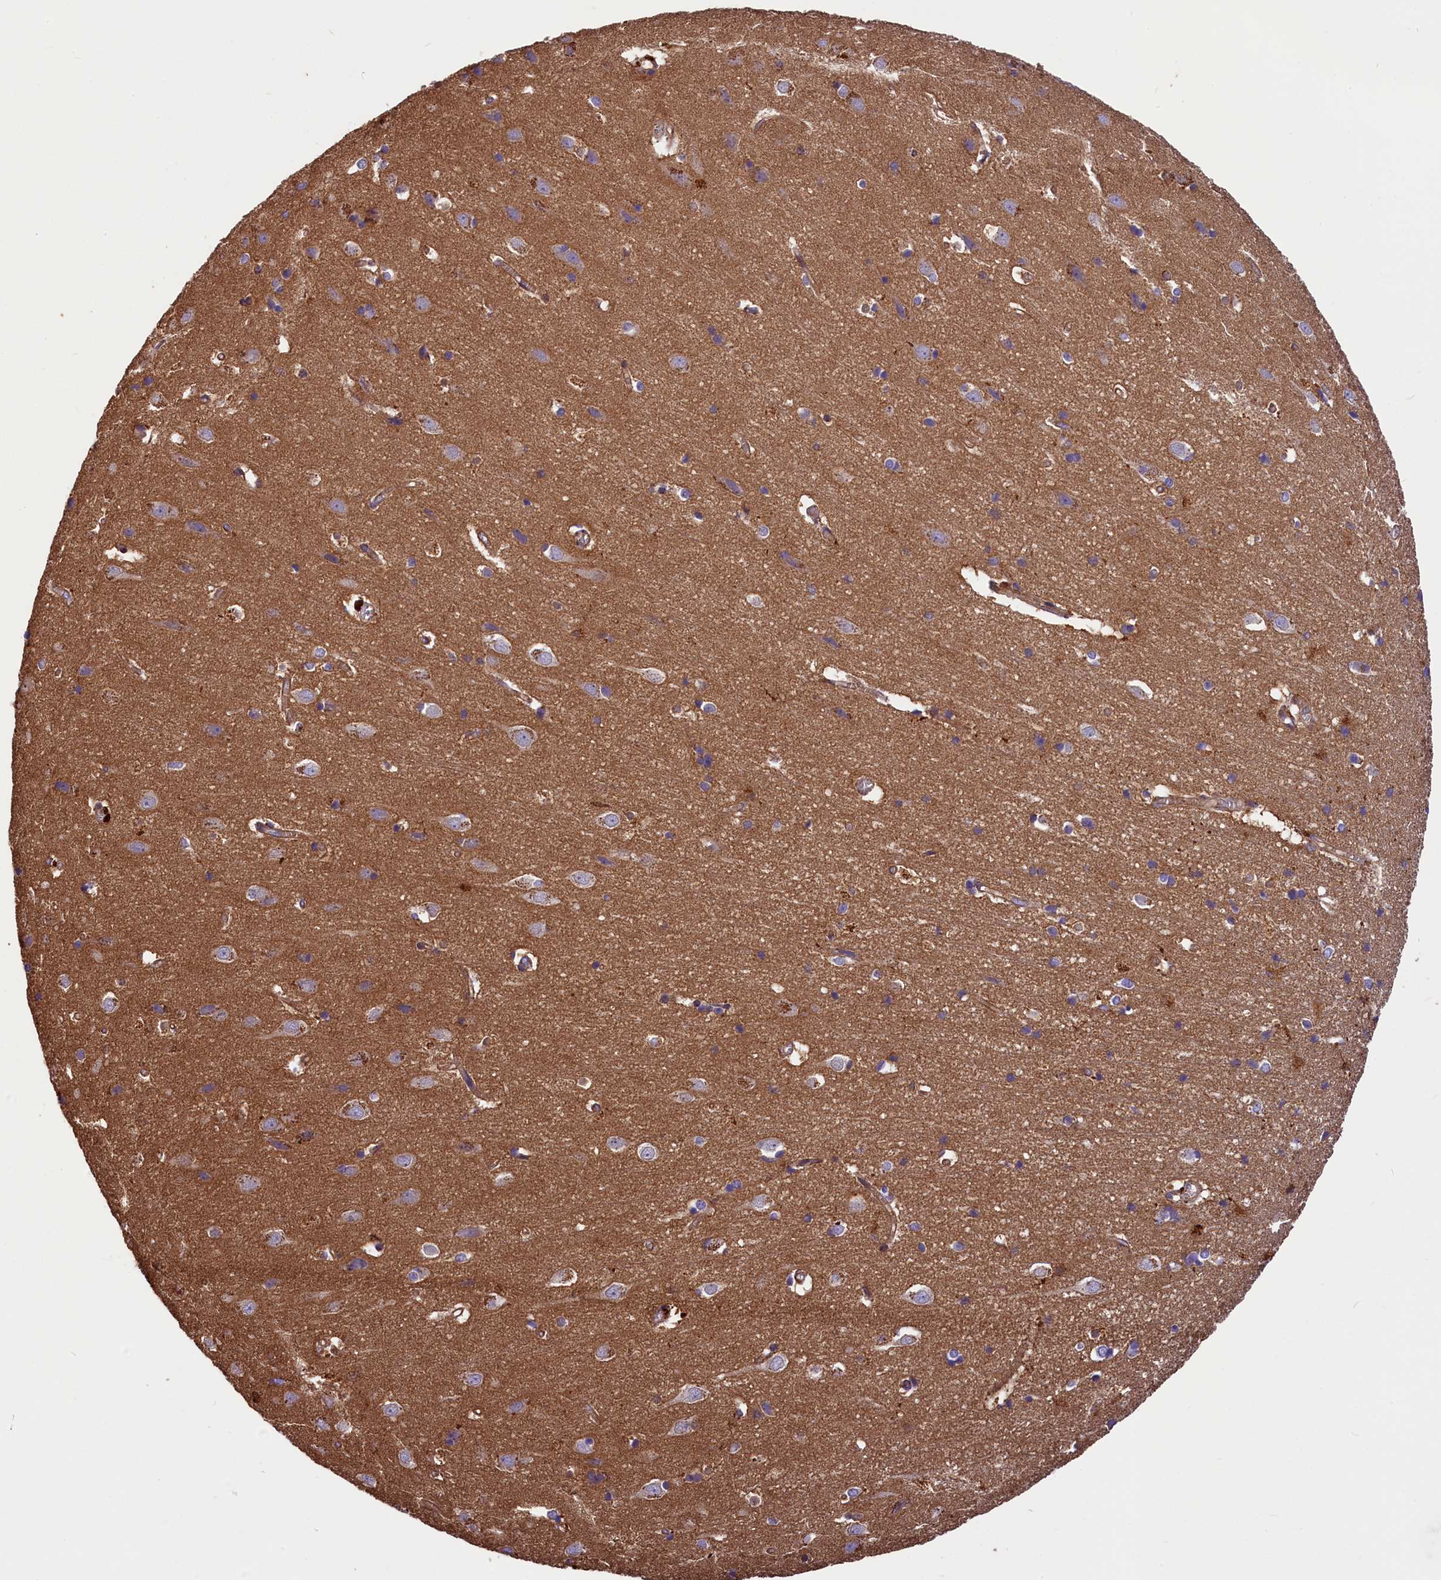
{"staining": {"intensity": "moderate", "quantity": ">75%", "location": "cytoplasmic/membranous"}, "tissue": "cerebral cortex", "cell_type": "Endothelial cells", "image_type": "normal", "snomed": [{"axis": "morphology", "description": "Normal tissue, NOS"}, {"axis": "topography", "description": "Cerebral cortex"}], "caption": "This micrograph reveals immunohistochemistry staining of benign human cerebral cortex, with medium moderate cytoplasmic/membranous expression in approximately >75% of endothelial cells.", "gene": "ERMARD", "patient": {"sex": "male", "age": 54}}